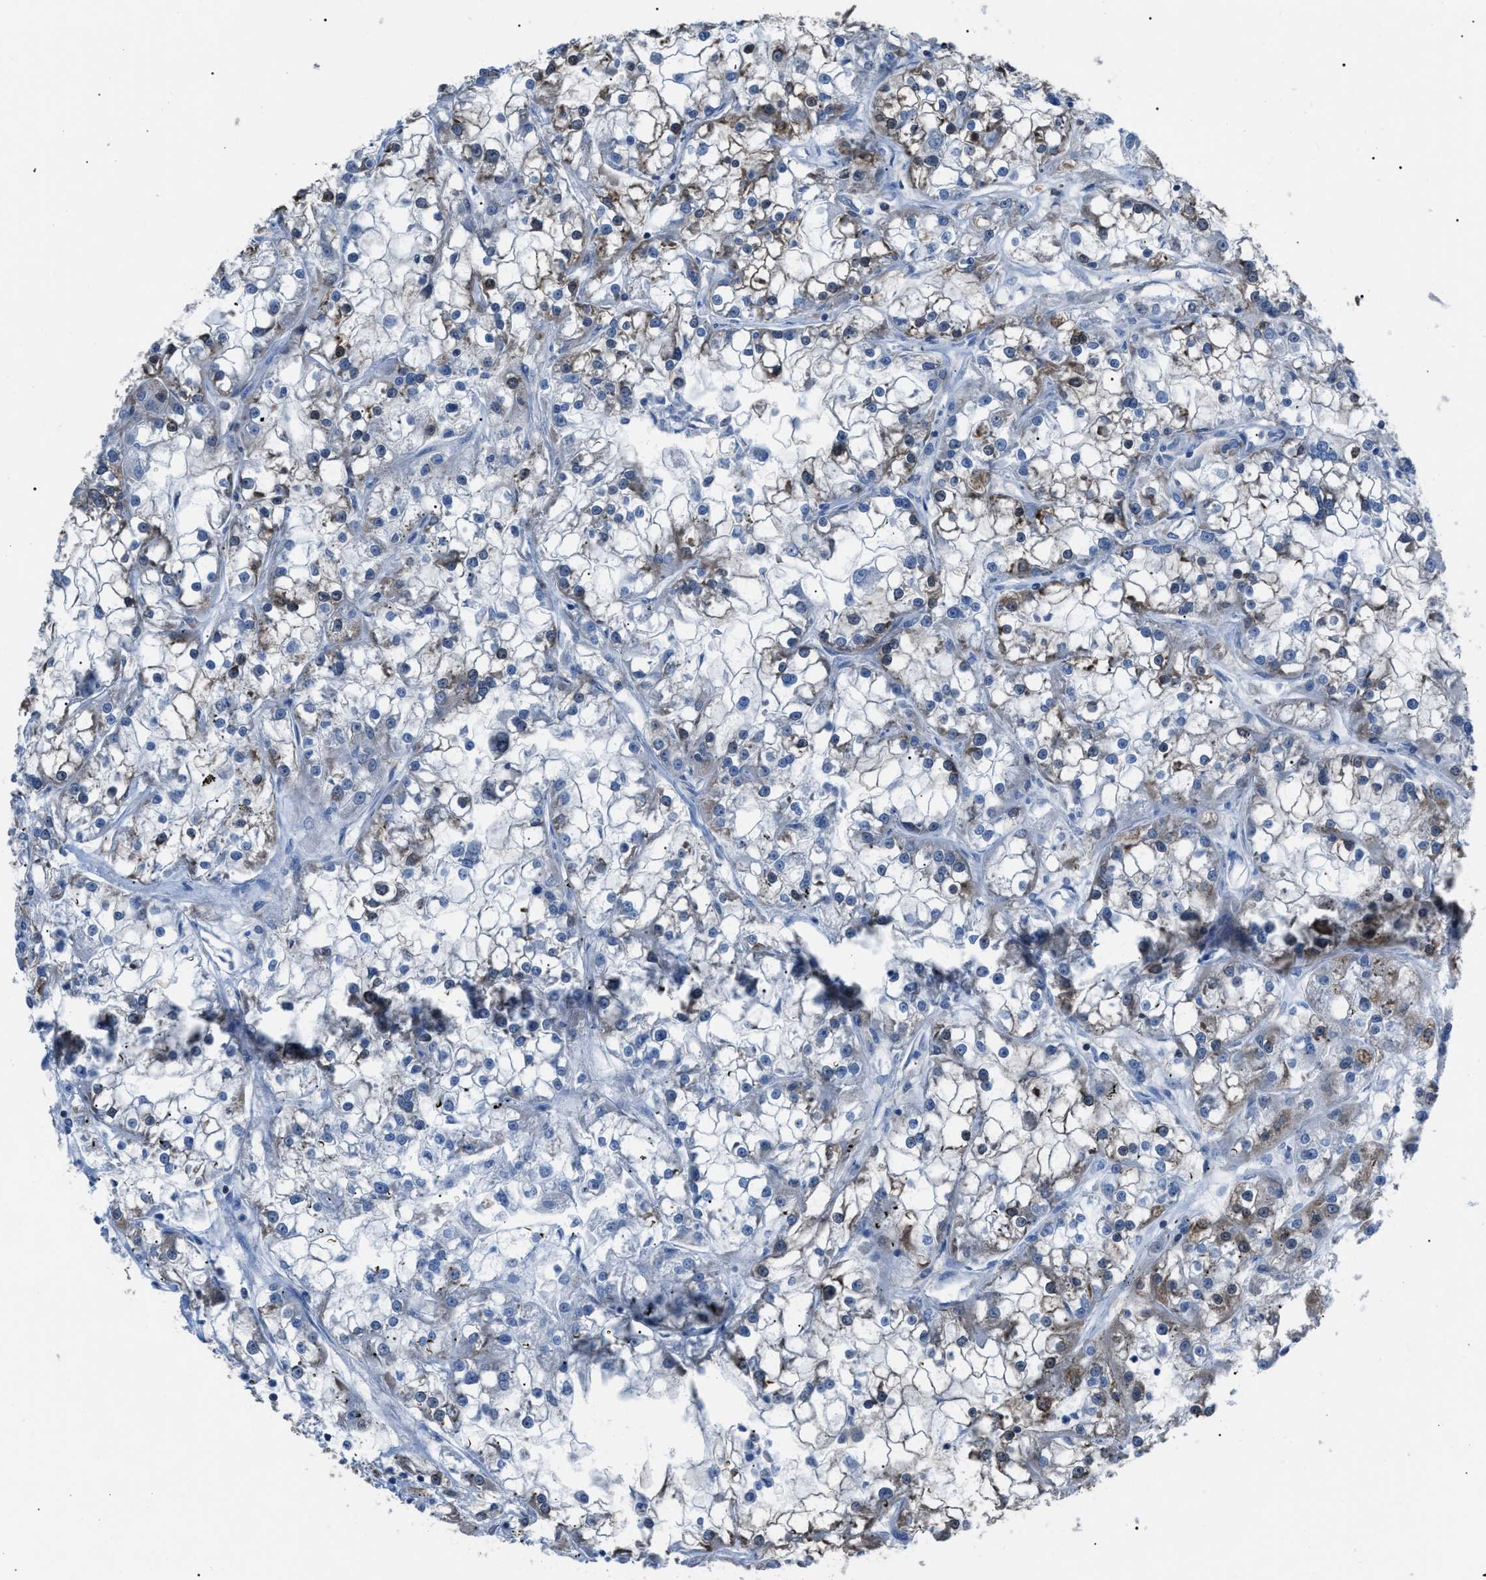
{"staining": {"intensity": "weak", "quantity": "<25%", "location": "cytoplasmic/membranous"}, "tissue": "renal cancer", "cell_type": "Tumor cells", "image_type": "cancer", "snomed": [{"axis": "morphology", "description": "Adenocarcinoma, NOS"}, {"axis": "topography", "description": "Kidney"}], "caption": "Renal cancer was stained to show a protein in brown. There is no significant positivity in tumor cells.", "gene": "PDCD5", "patient": {"sex": "female", "age": 52}}